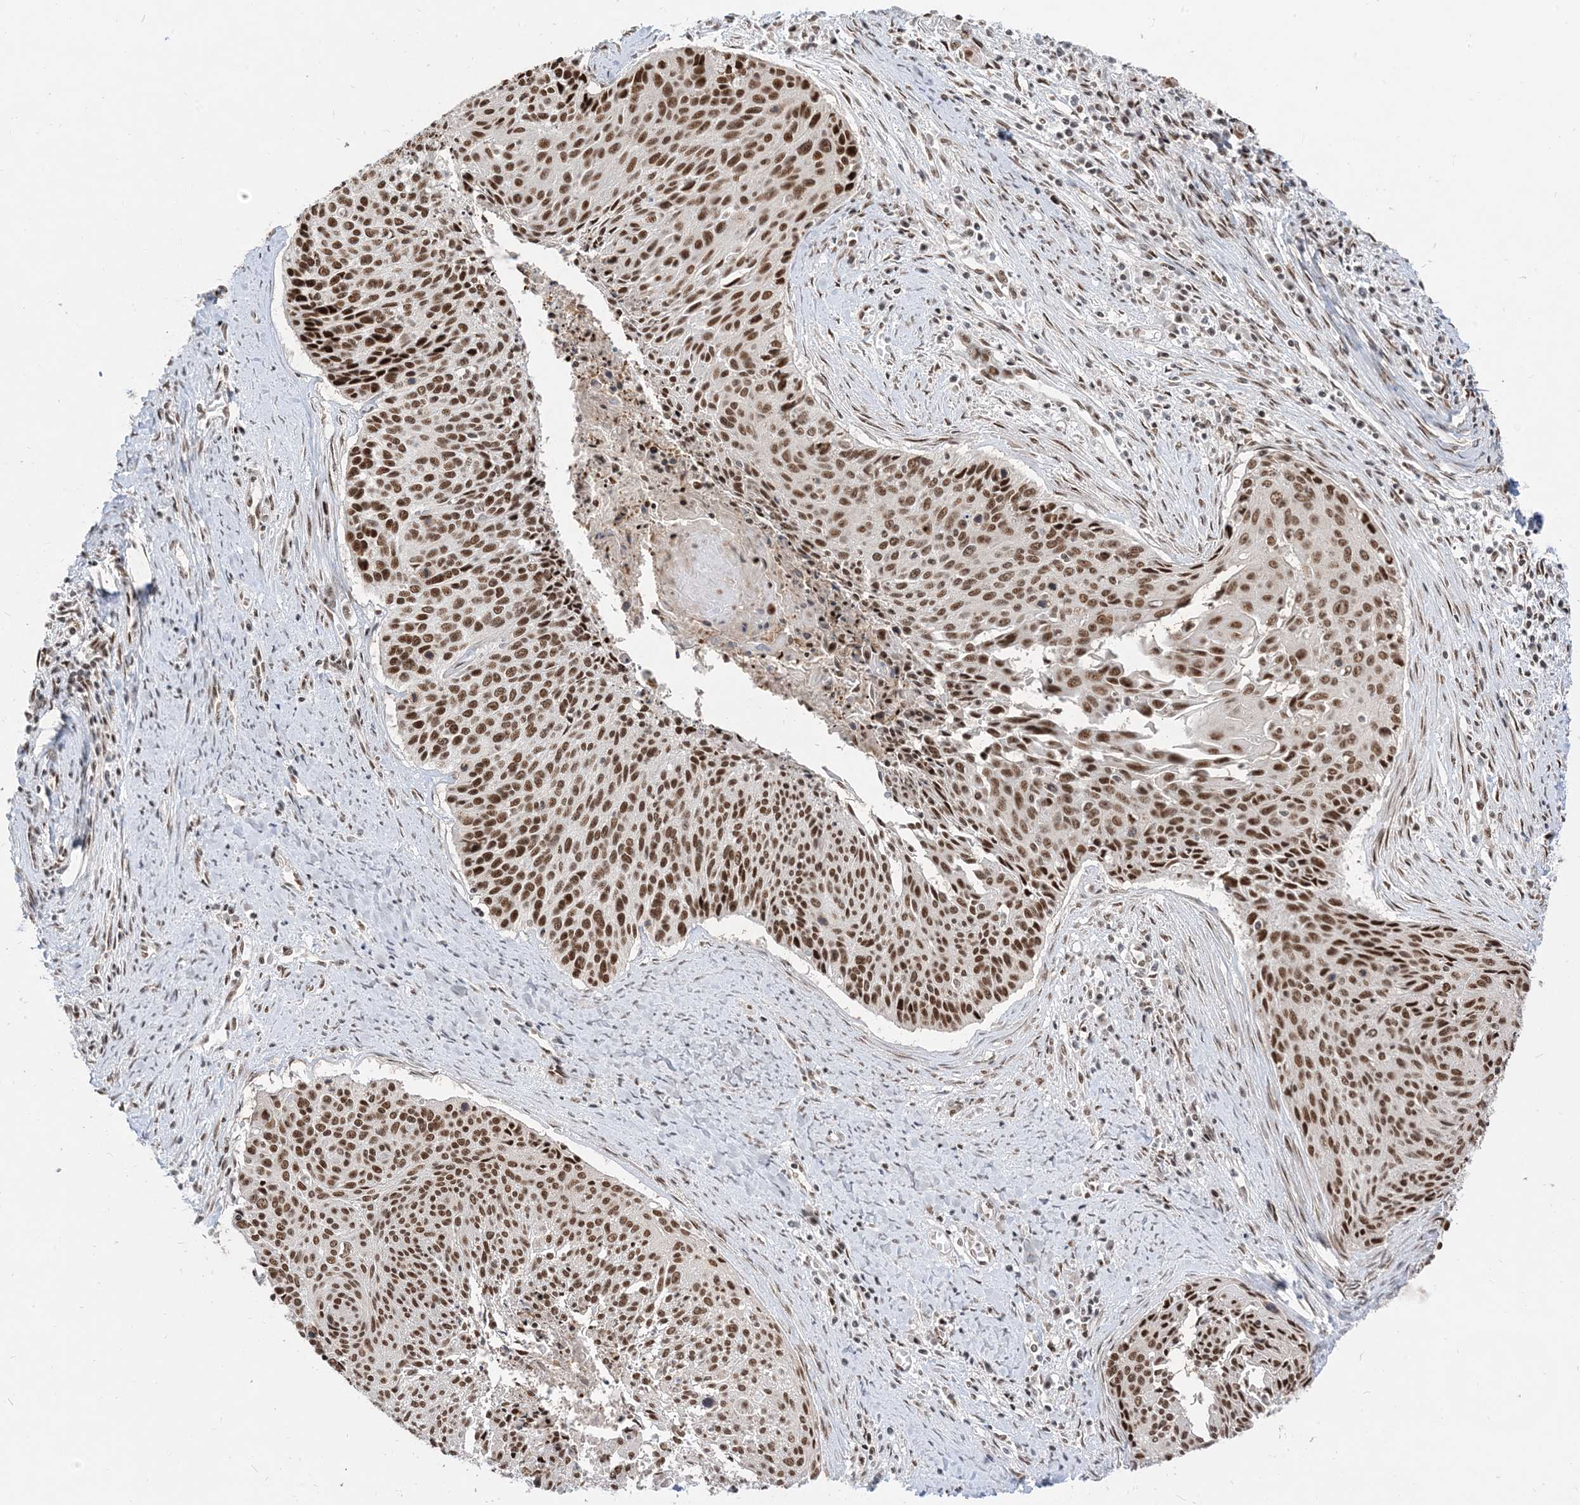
{"staining": {"intensity": "strong", "quantity": ">75%", "location": "nuclear"}, "tissue": "cervical cancer", "cell_type": "Tumor cells", "image_type": "cancer", "snomed": [{"axis": "morphology", "description": "Squamous cell carcinoma, NOS"}, {"axis": "topography", "description": "Cervix"}], "caption": "Immunohistochemistry histopathology image of human cervical squamous cell carcinoma stained for a protein (brown), which displays high levels of strong nuclear staining in approximately >75% of tumor cells.", "gene": "ARGLU1", "patient": {"sex": "female", "age": 55}}